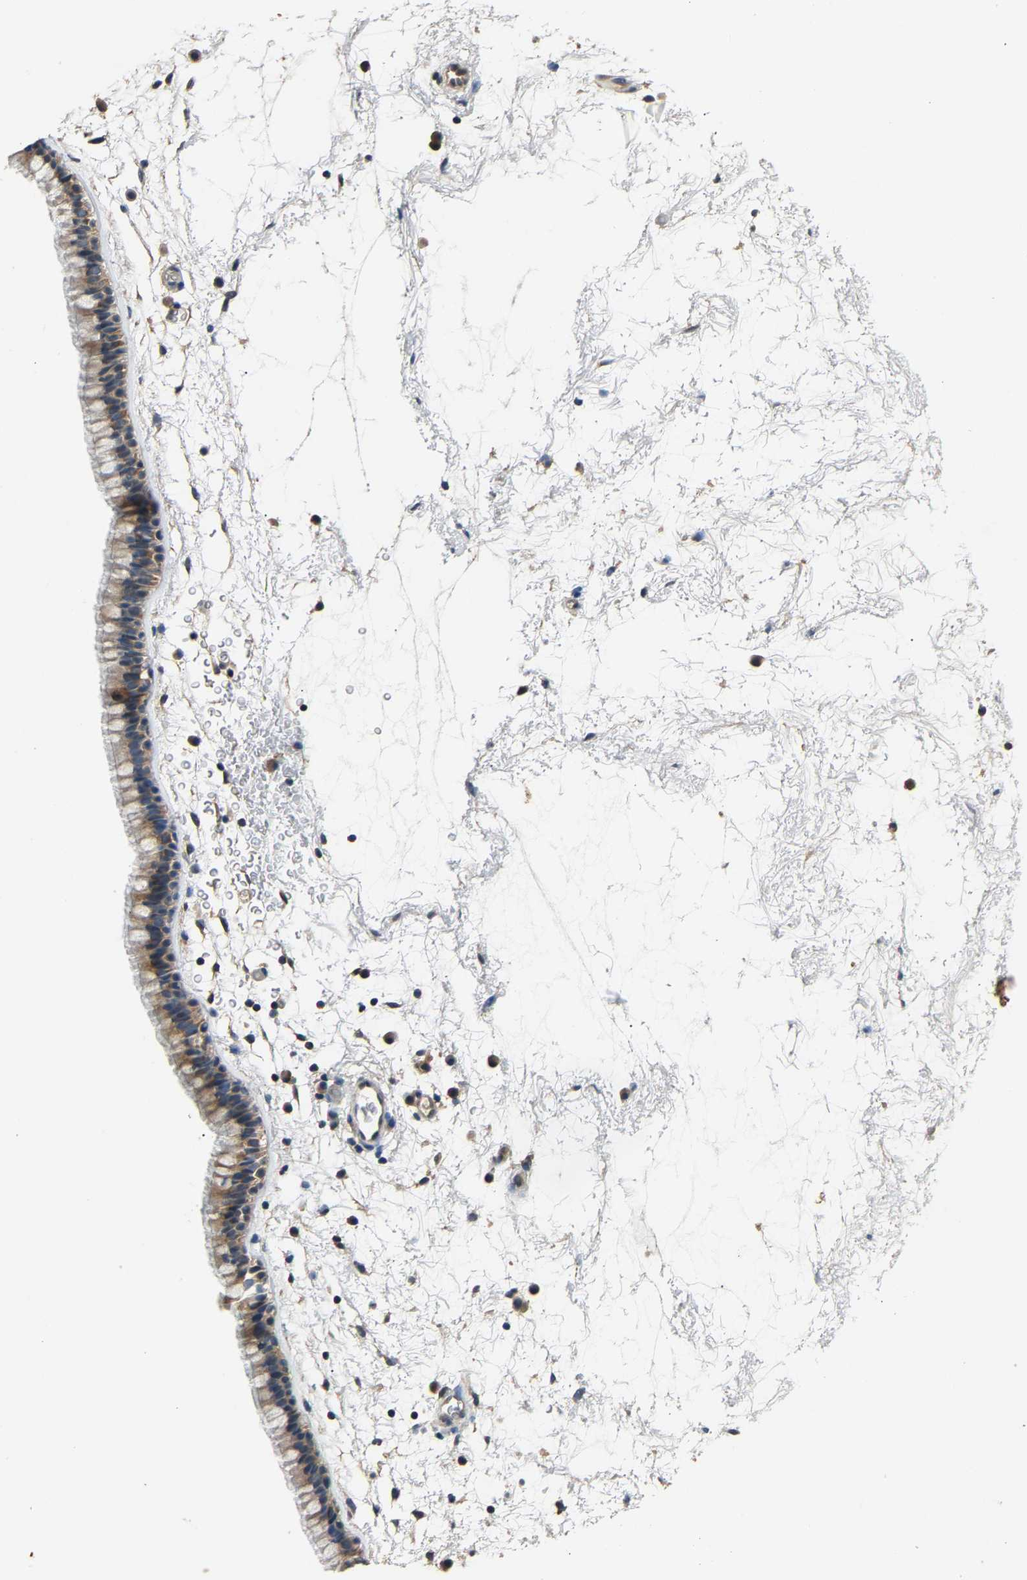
{"staining": {"intensity": "weak", "quantity": ">75%", "location": "cytoplasmic/membranous"}, "tissue": "nasopharynx", "cell_type": "Respiratory epithelial cells", "image_type": "normal", "snomed": [{"axis": "morphology", "description": "Normal tissue, NOS"}, {"axis": "morphology", "description": "Inflammation, NOS"}, {"axis": "topography", "description": "Nasopharynx"}], "caption": "Nasopharynx stained with immunohistochemistry demonstrates weak cytoplasmic/membranous staining in about >75% of respiratory epithelial cells. The protein of interest is shown in brown color, while the nuclei are stained blue.", "gene": "ABCC9", "patient": {"sex": "male", "age": 48}}